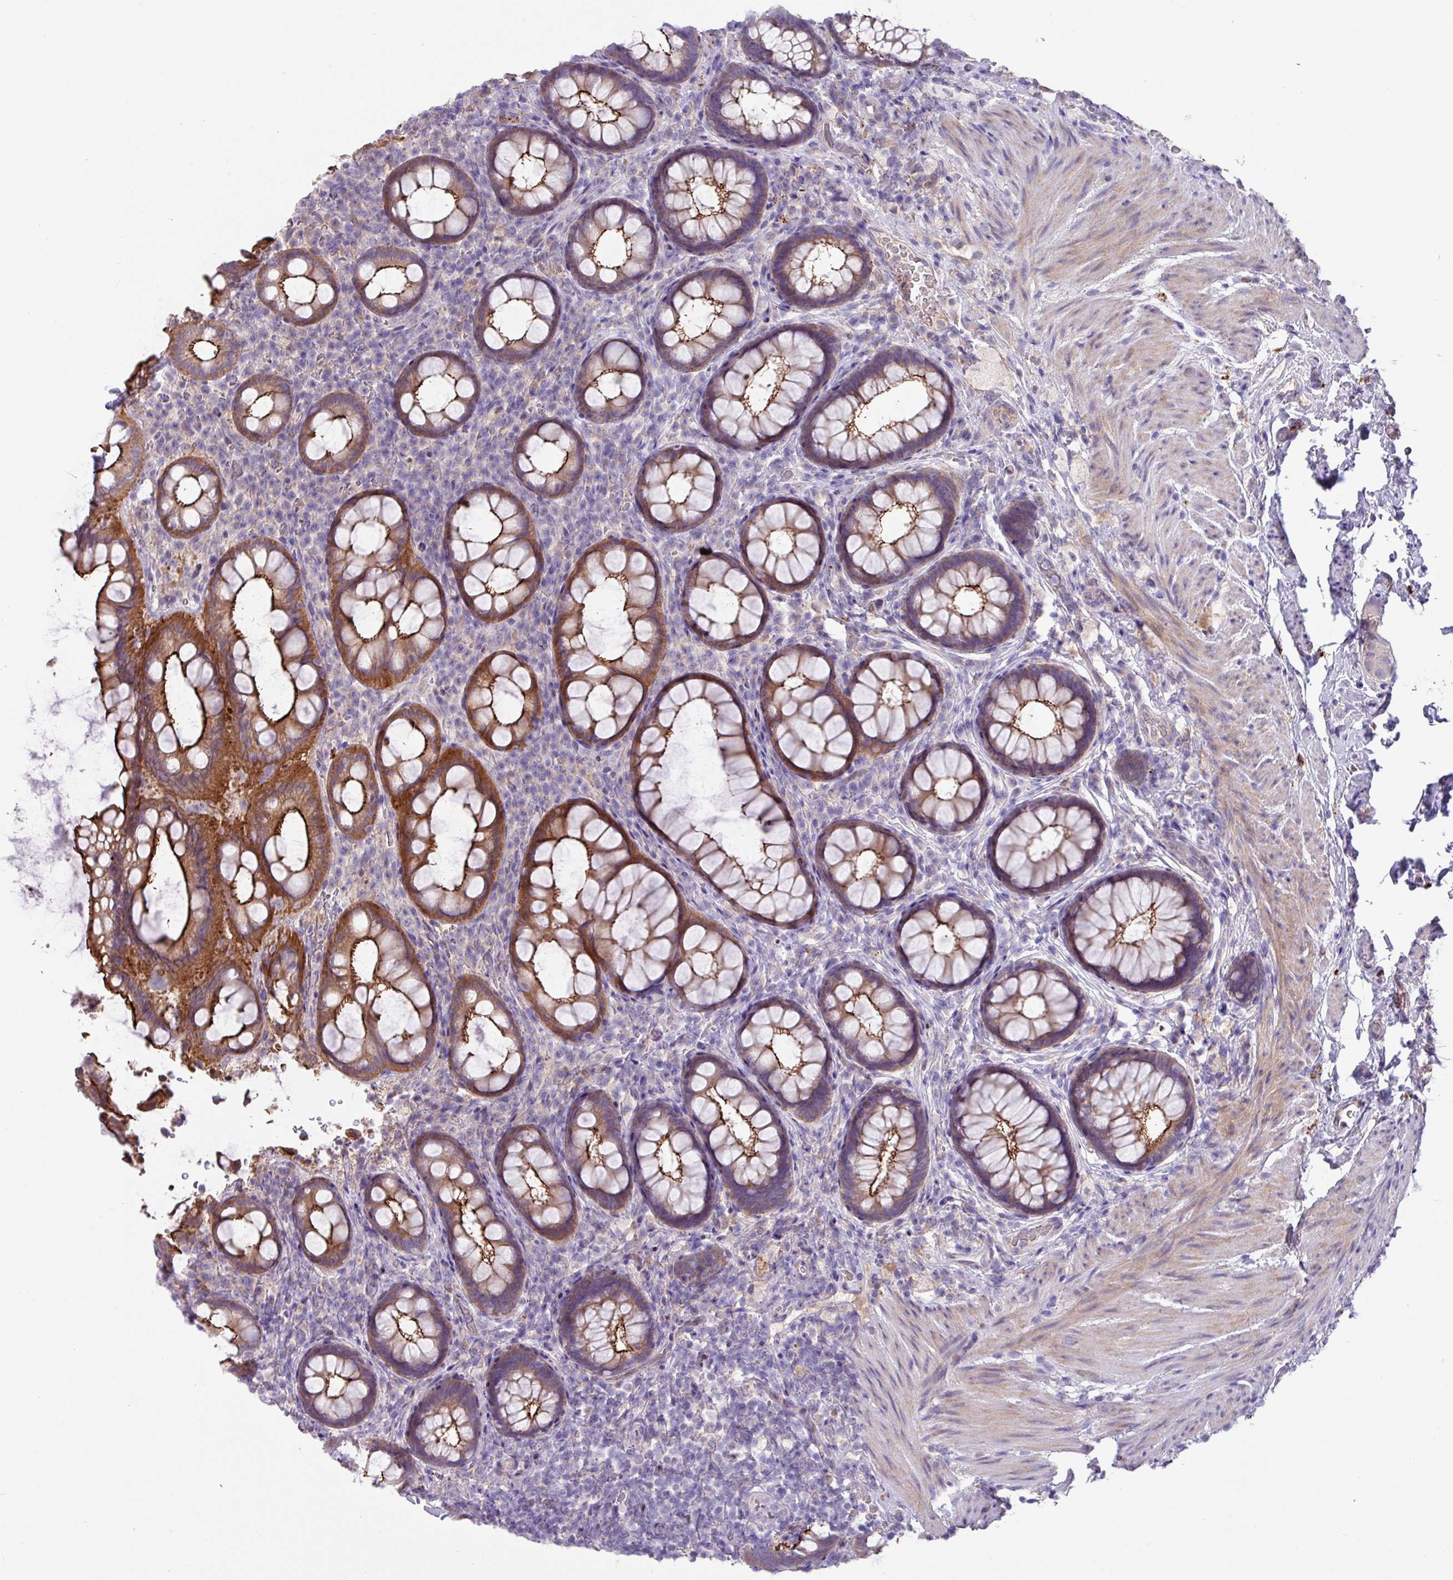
{"staining": {"intensity": "strong", "quantity": ">75%", "location": "cytoplasmic/membranous"}, "tissue": "rectum", "cell_type": "Glandular cells", "image_type": "normal", "snomed": [{"axis": "morphology", "description": "Normal tissue, NOS"}, {"axis": "topography", "description": "Rectum"}, {"axis": "topography", "description": "Peripheral nerve tissue"}], "caption": "Immunohistochemical staining of unremarkable rectum exhibits >75% levels of strong cytoplasmic/membranous protein staining in about >75% of glandular cells. (DAB IHC, brown staining for protein, blue staining for nuclei).", "gene": "IQCJ", "patient": {"sex": "female", "age": 69}}